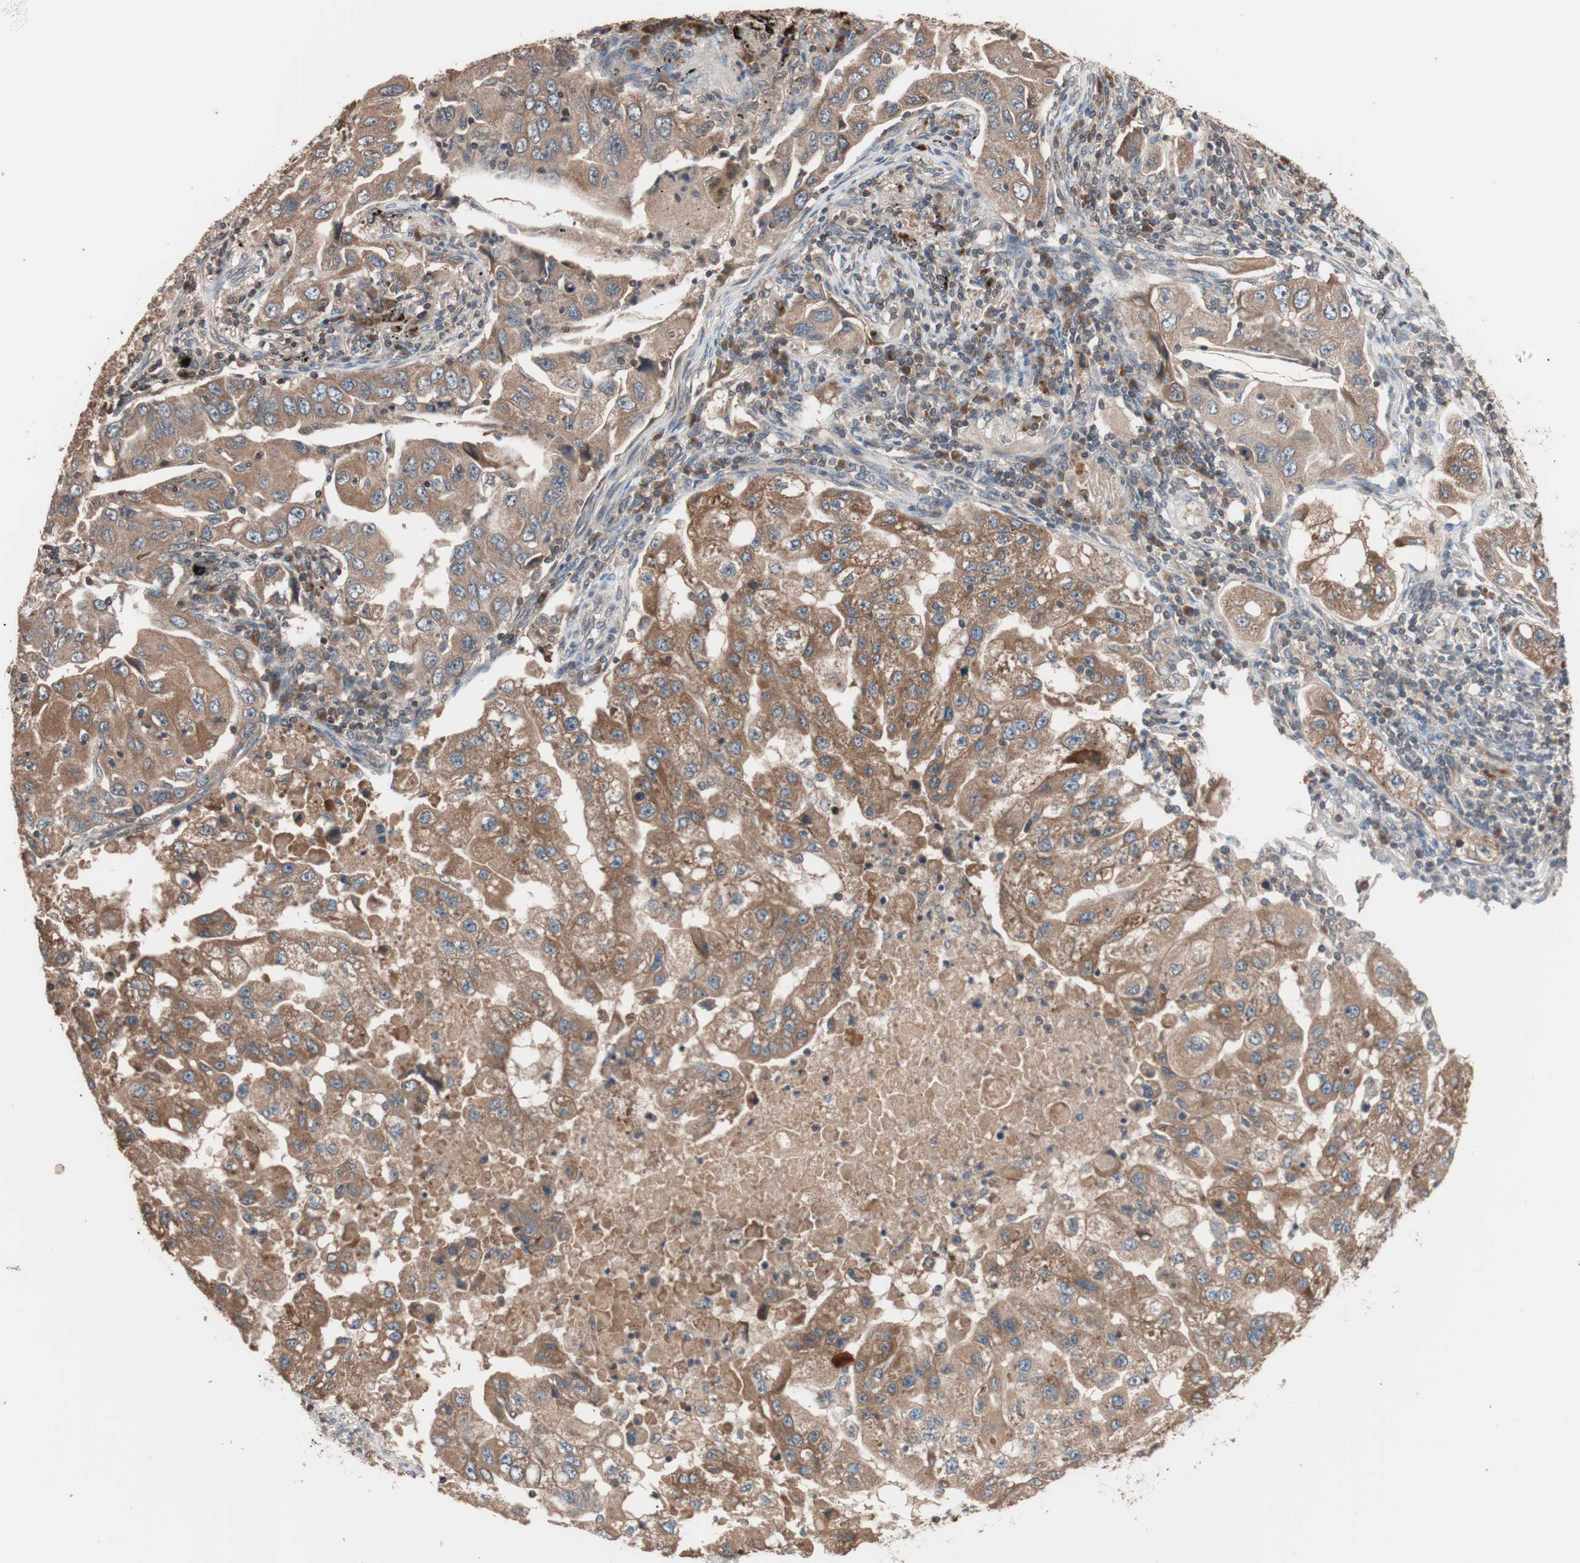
{"staining": {"intensity": "moderate", "quantity": ">75%", "location": "cytoplasmic/membranous"}, "tissue": "lung cancer", "cell_type": "Tumor cells", "image_type": "cancer", "snomed": [{"axis": "morphology", "description": "Adenocarcinoma, NOS"}, {"axis": "topography", "description": "Lung"}], "caption": "Human lung adenocarcinoma stained with a protein marker exhibits moderate staining in tumor cells.", "gene": "GLYCTK", "patient": {"sex": "female", "age": 65}}